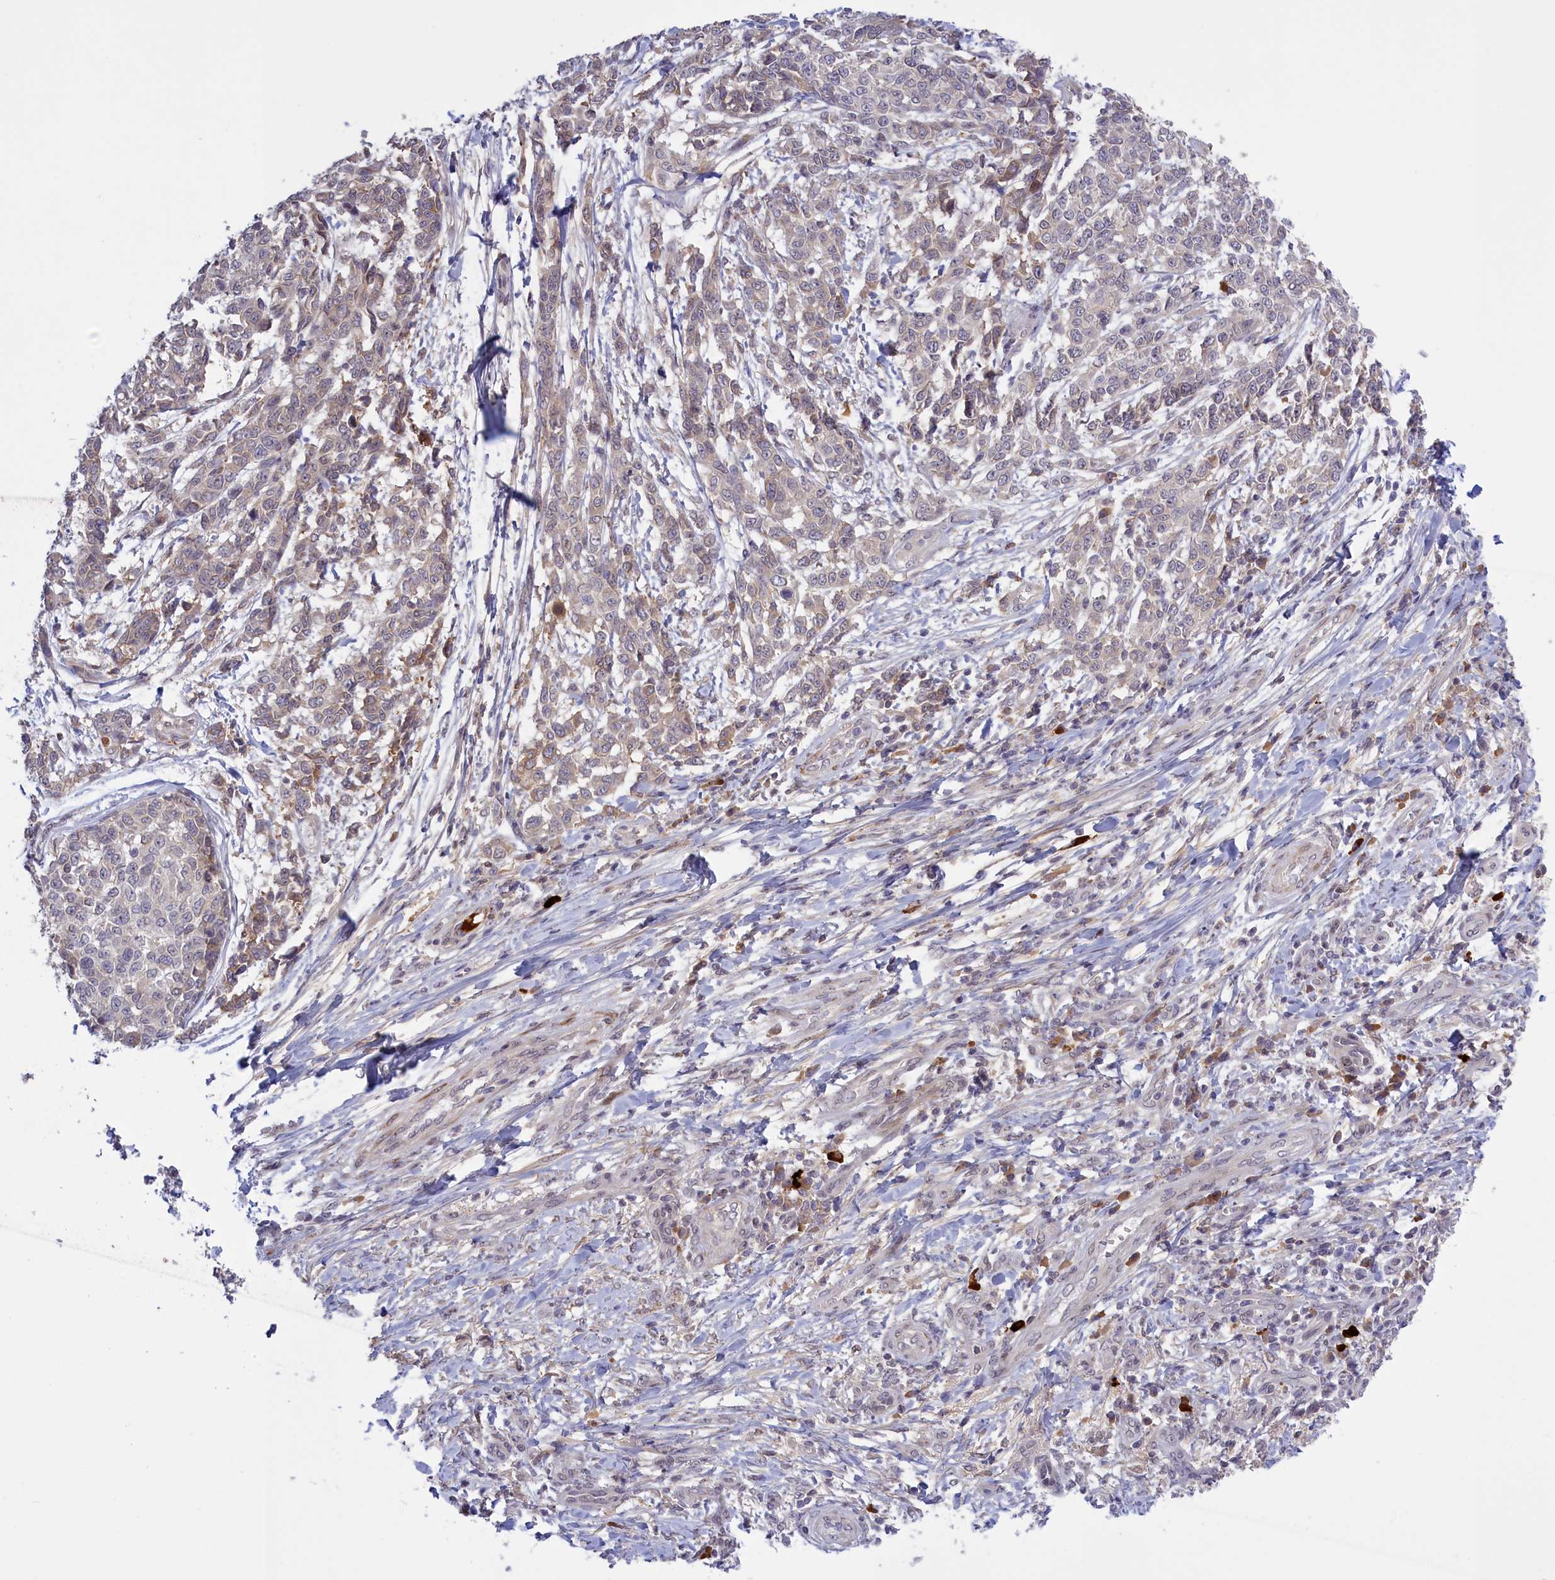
{"staining": {"intensity": "weak", "quantity": "<25%", "location": "cytoplasmic/membranous"}, "tissue": "melanoma", "cell_type": "Tumor cells", "image_type": "cancer", "snomed": [{"axis": "morphology", "description": "Malignant melanoma, NOS"}, {"axis": "topography", "description": "Skin"}], "caption": "DAB immunohistochemical staining of human malignant melanoma displays no significant staining in tumor cells.", "gene": "RRAD", "patient": {"sex": "male", "age": 49}}